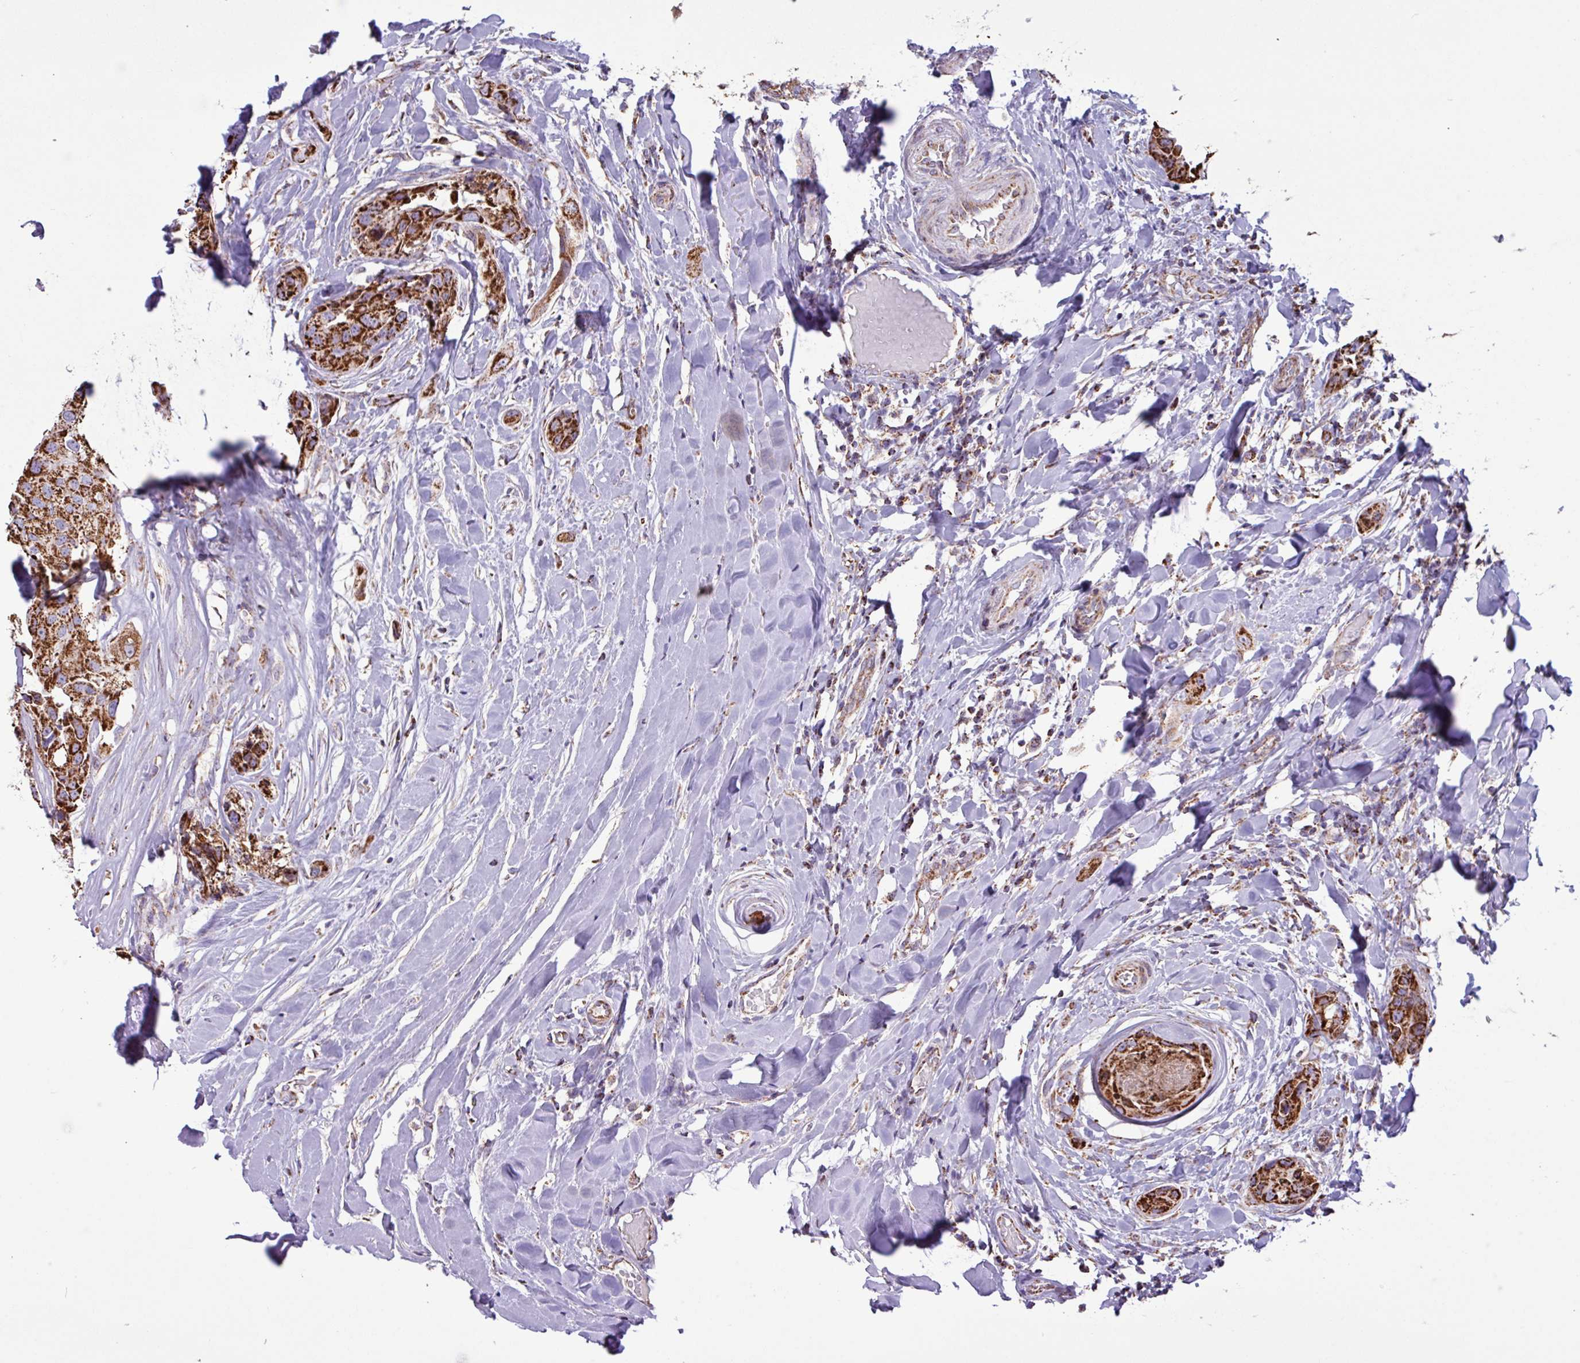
{"staining": {"intensity": "moderate", "quantity": ">75%", "location": "cytoplasmic/membranous"}, "tissue": "head and neck cancer", "cell_type": "Tumor cells", "image_type": "cancer", "snomed": [{"axis": "morphology", "description": "Adenocarcinoma, NOS"}, {"axis": "morphology", "description": "Adenocarcinoma, metastatic, NOS"}, {"axis": "topography", "description": "Head-Neck"}], "caption": "Immunohistochemical staining of head and neck adenocarcinoma exhibits moderate cytoplasmic/membranous protein expression in approximately >75% of tumor cells.", "gene": "RTL3", "patient": {"sex": "male", "age": 75}}